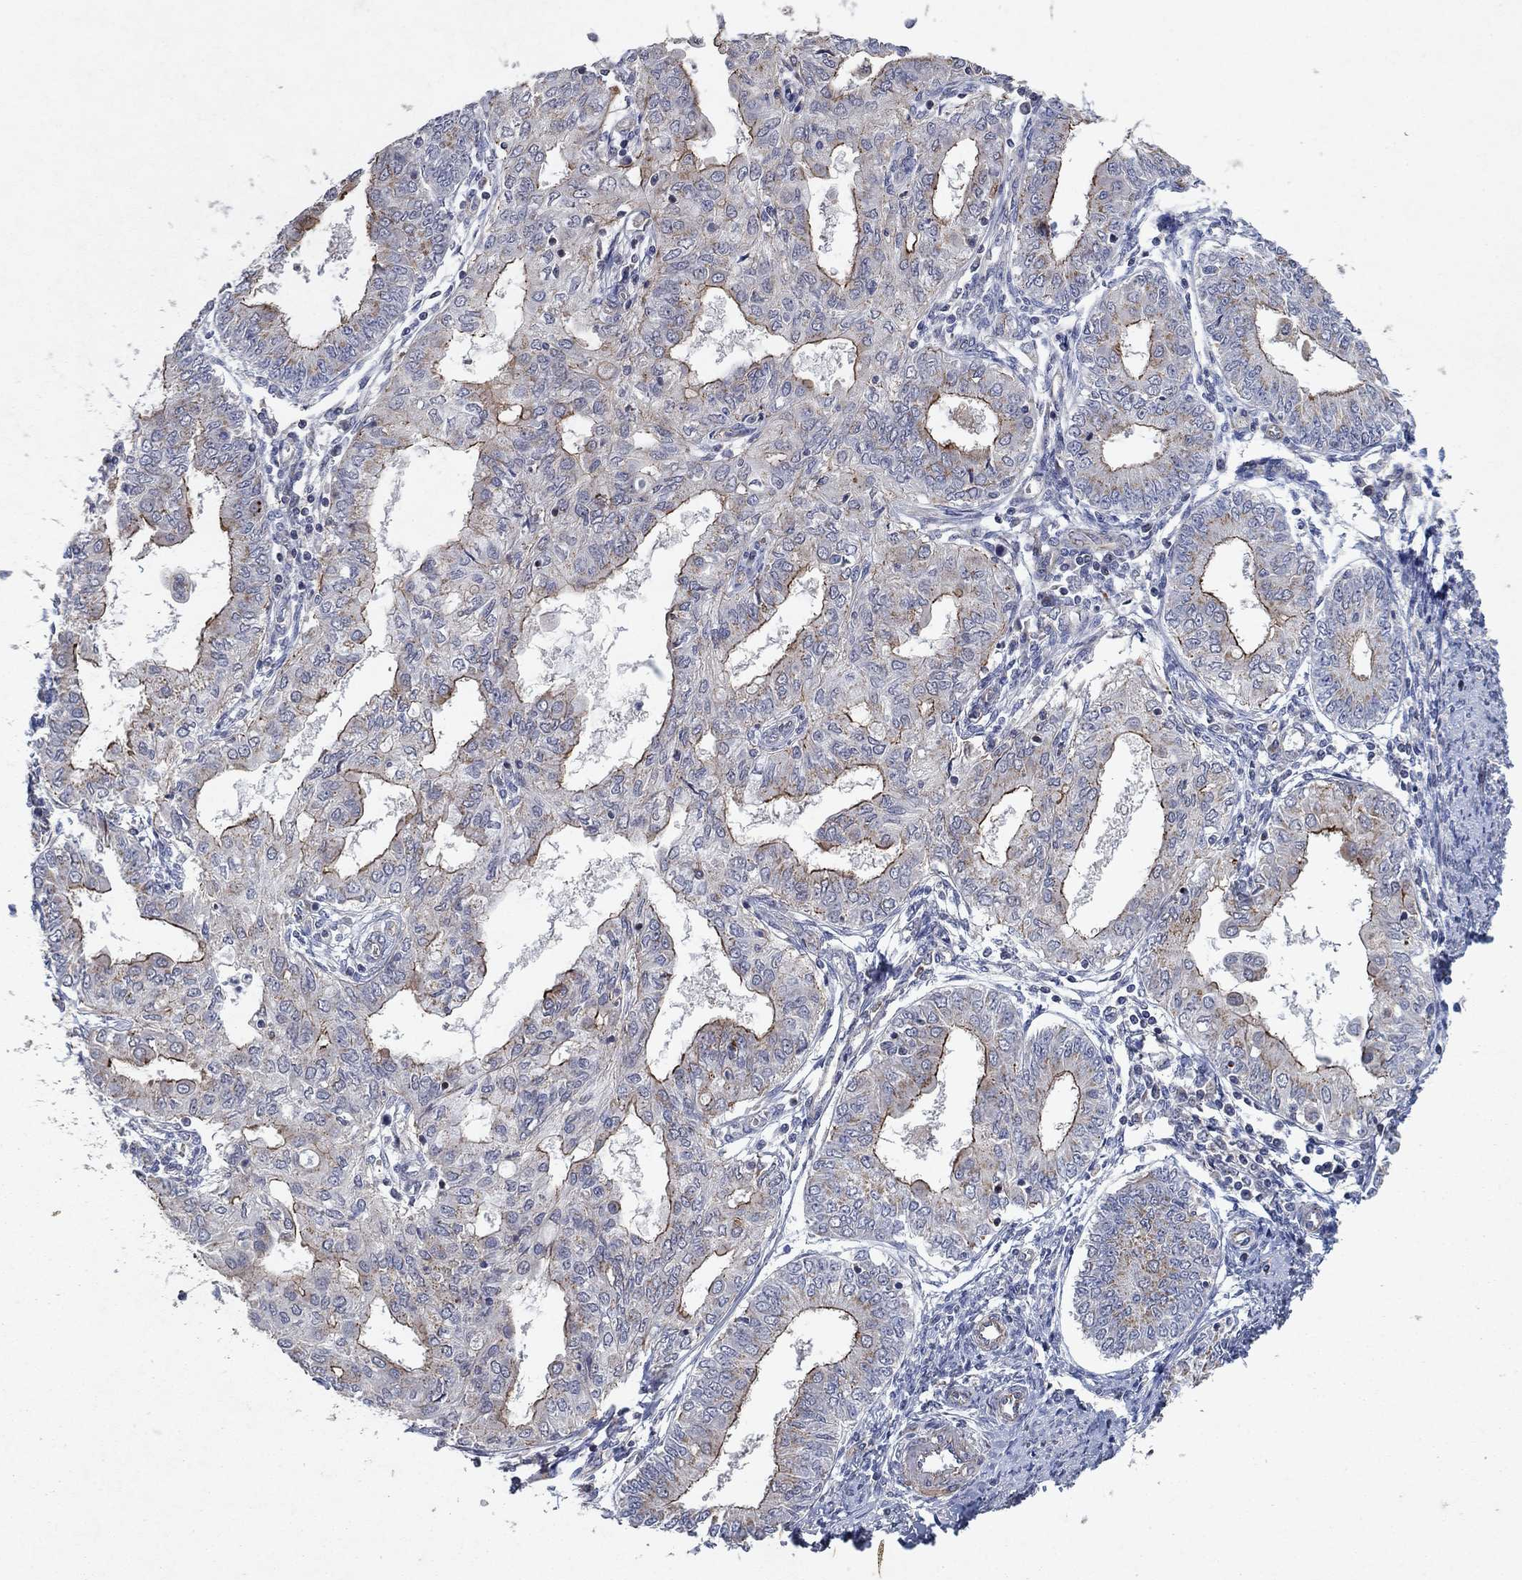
{"staining": {"intensity": "strong", "quantity": "<25%", "location": "cytoplasmic/membranous"}, "tissue": "endometrial cancer", "cell_type": "Tumor cells", "image_type": "cancer", "snomed": [{"axis": "morphology", "description": "Adenocarcinoma, NOS"}, {"axis": "topography", "description": "Endometrium"}], "caption": "Endometrial cancer (adenocarcinoma) was stained to show a protein in brown. There is medium levels of strong cytoplasmic/membranous staining in approximately <25% of tumor cells.", "gene": "FRG1", "patient": {"sex": "female", "age": 68}}